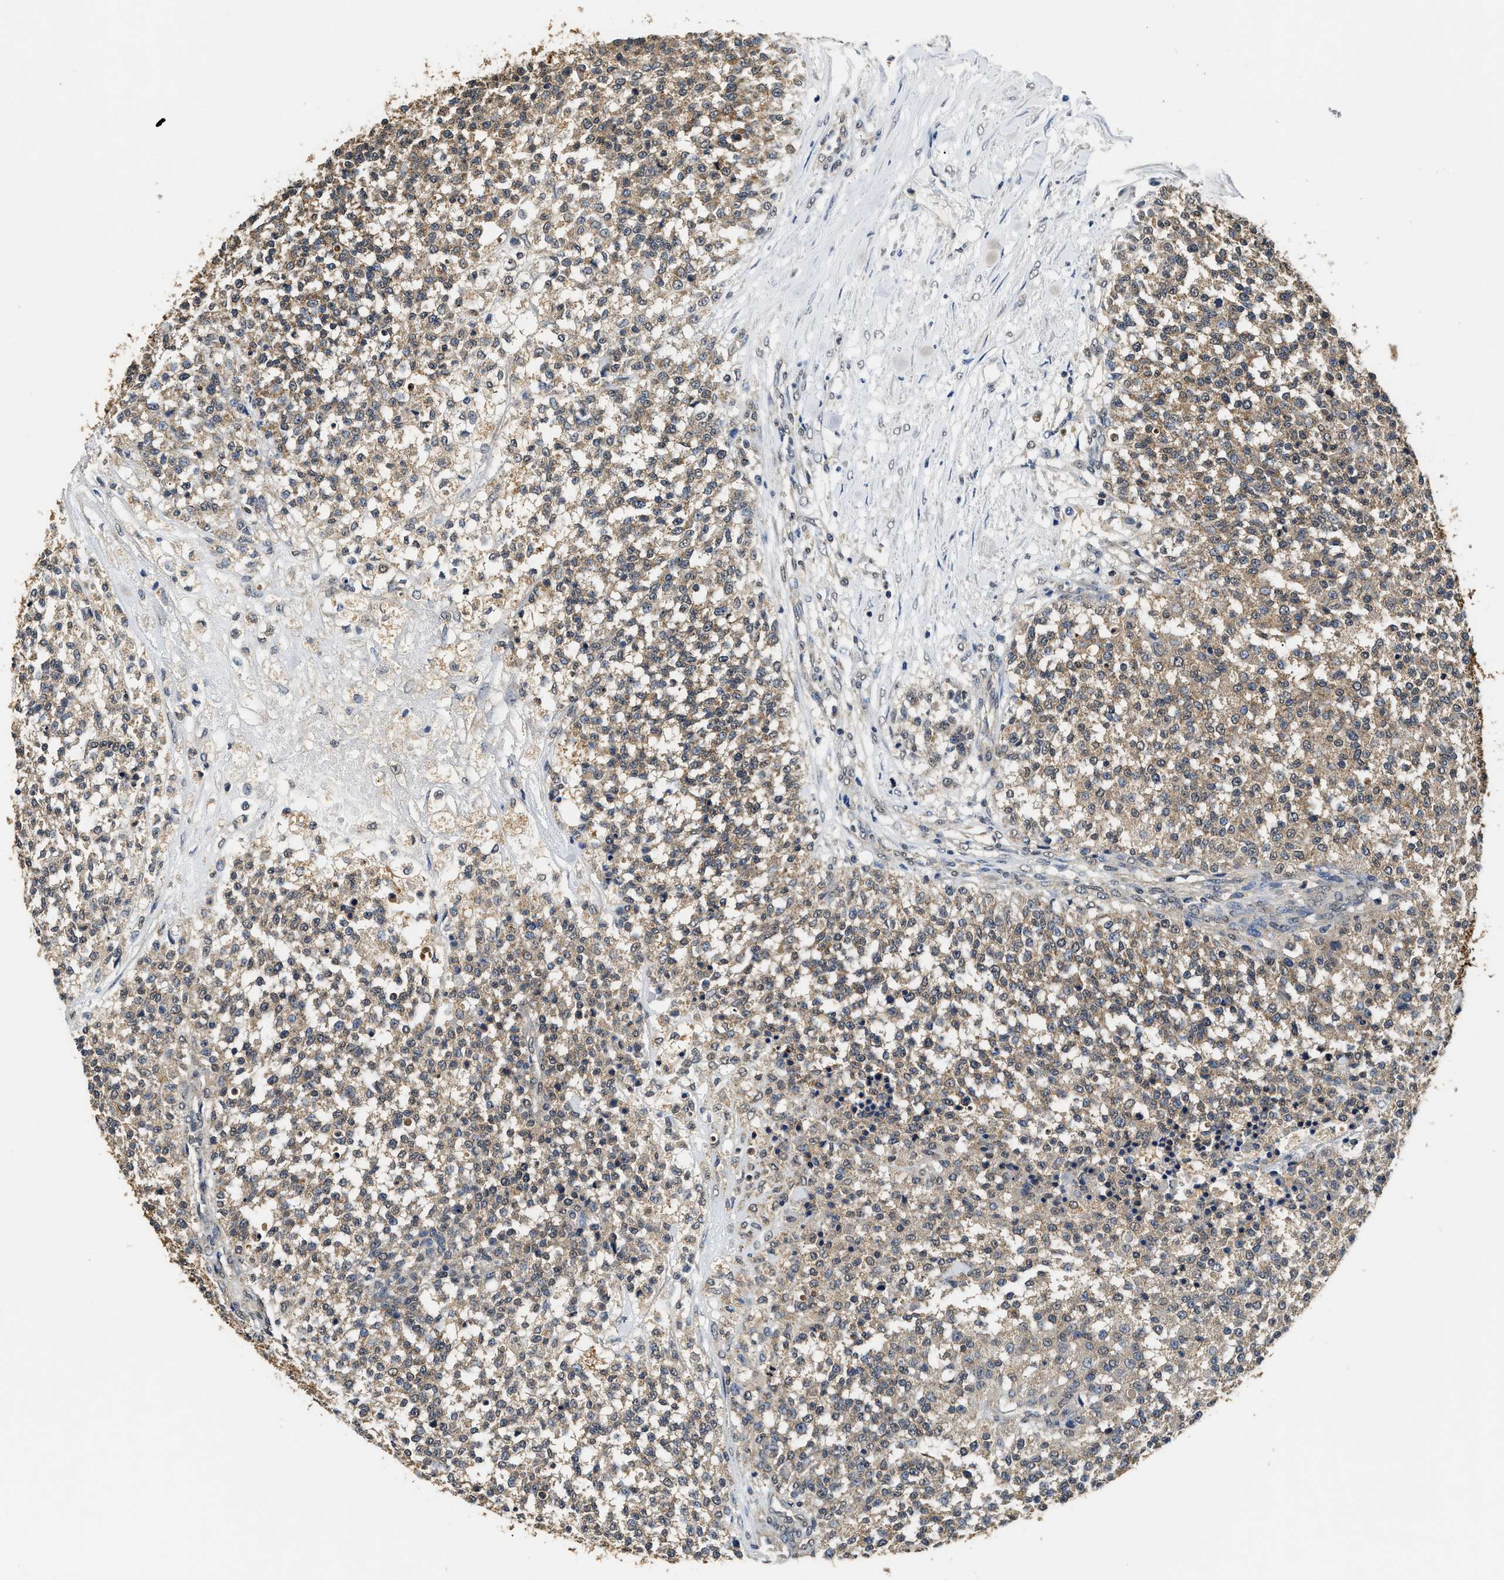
{"staining": {"intensity": "moderate", "quantity": ">75%", "location": "cytoplasmic/membranous"}, "tissue": "testis cancer", "cell_type": "Tumor cells", "image_type": "cancer", "snomed": [{"axis": "morphology", "description": "Seminoma, NOS"}, {"axis": "topography", "description": "Testis"}], "caption": "Immunohistochemical staining of testis cancer shows medium levels of moderate cytoplasmic/membranous expression in approximately >75% of tumor cells.", "gene": "CTNNA1", "patient": {"sex": "male", "age": 59}}